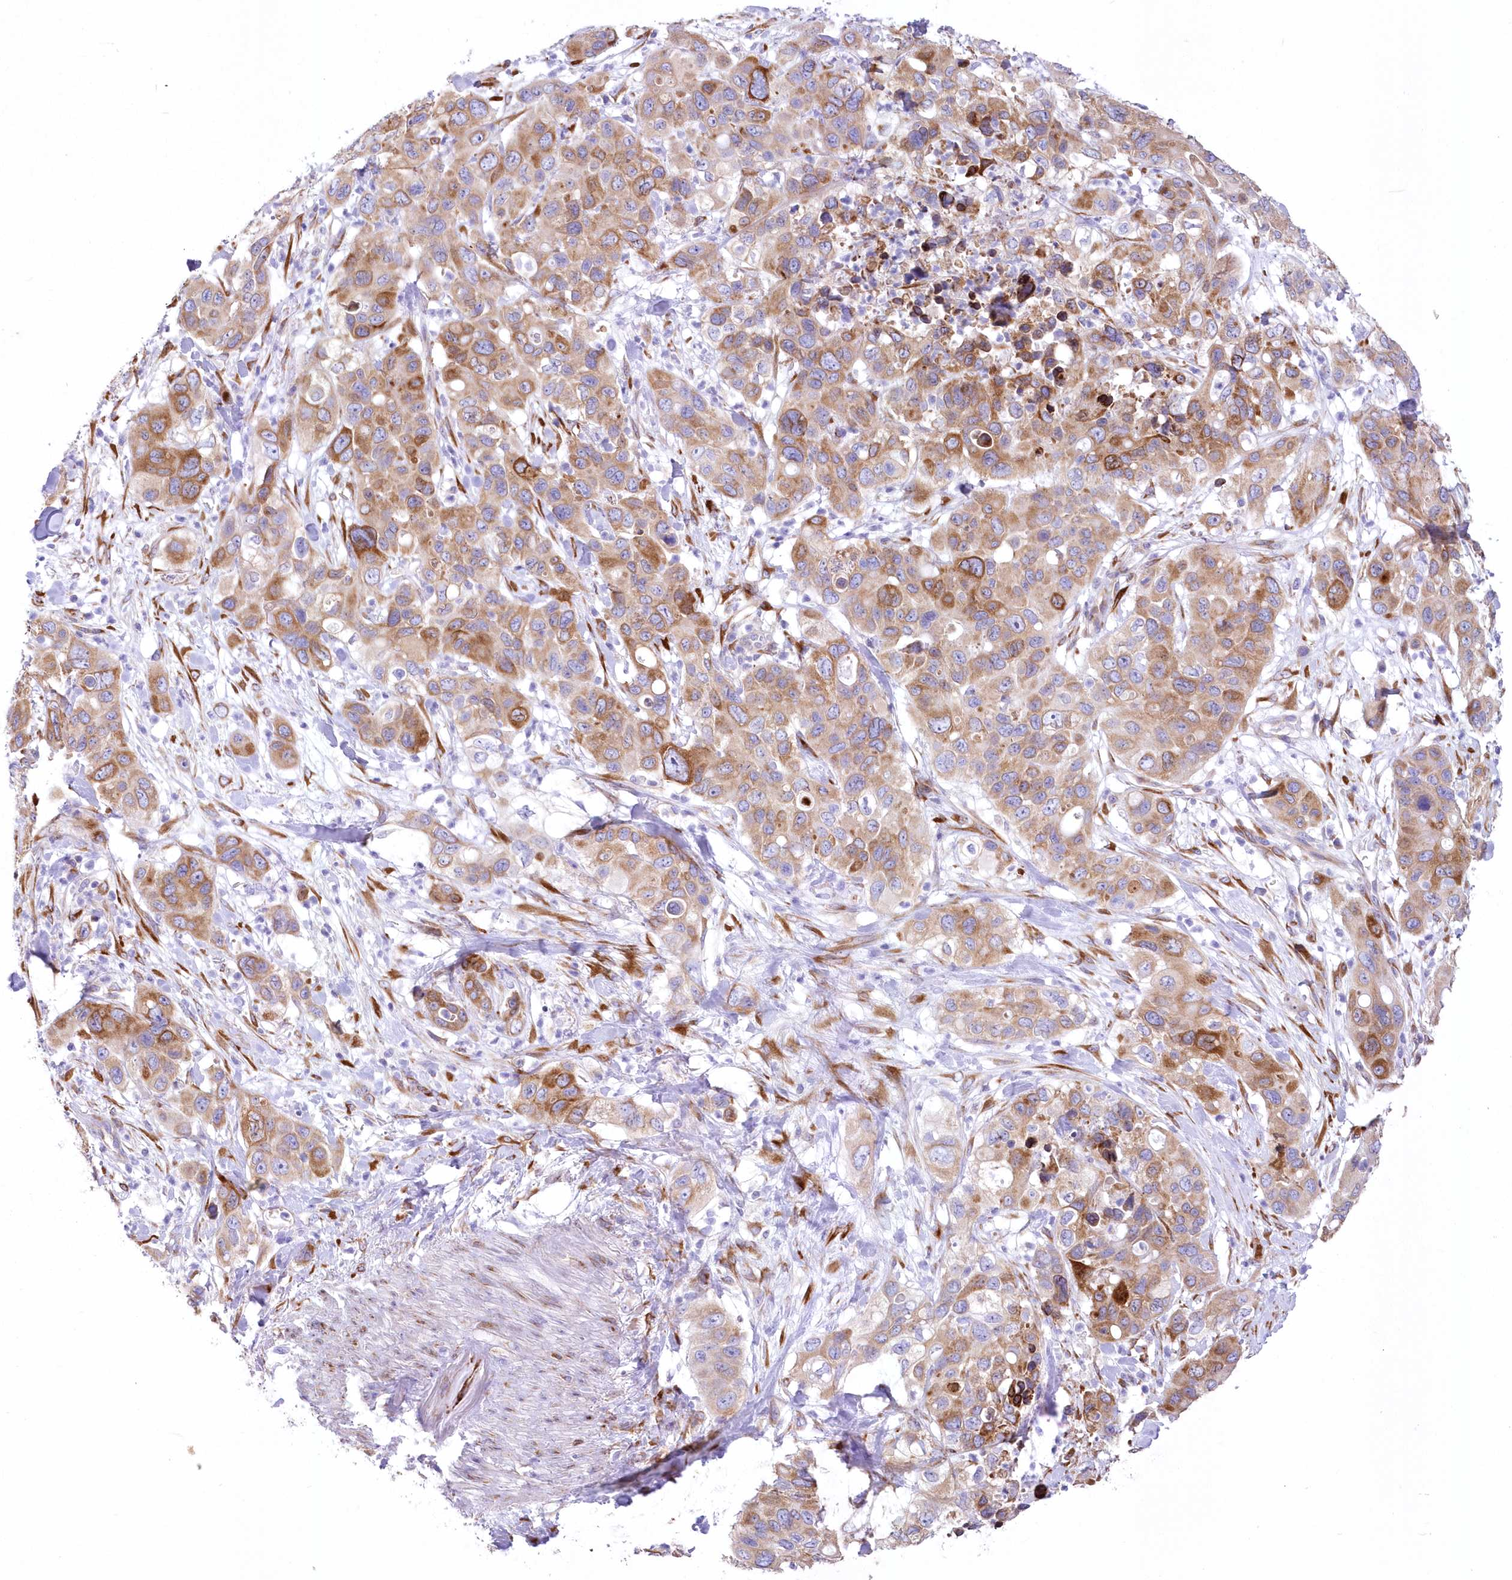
{"staining": {"intensity": "moderate", "quantity": ">75%", "location": "cytoplasmic/membranous"}, "tissue": "pancreatic cancer", "cell_type": "Tumor cells", "image_type": "cancer", "snomed": [{"axis": "morphology", "description": "Adenocarcinoma, NOS"}, {"axis": "topography", "description": "Pancreas"}], "caption": "Immunohistochemistry (IHC) histopathology image of human adenocarcinoma (pancreatic) stained for a protein (brown), which exhibits medium levels of moderate cytoplasmic/membranous staining in about >75% of tumor cells.", "gene": "YTHDC2", "patient": {"sex": "female", "age": 71}}